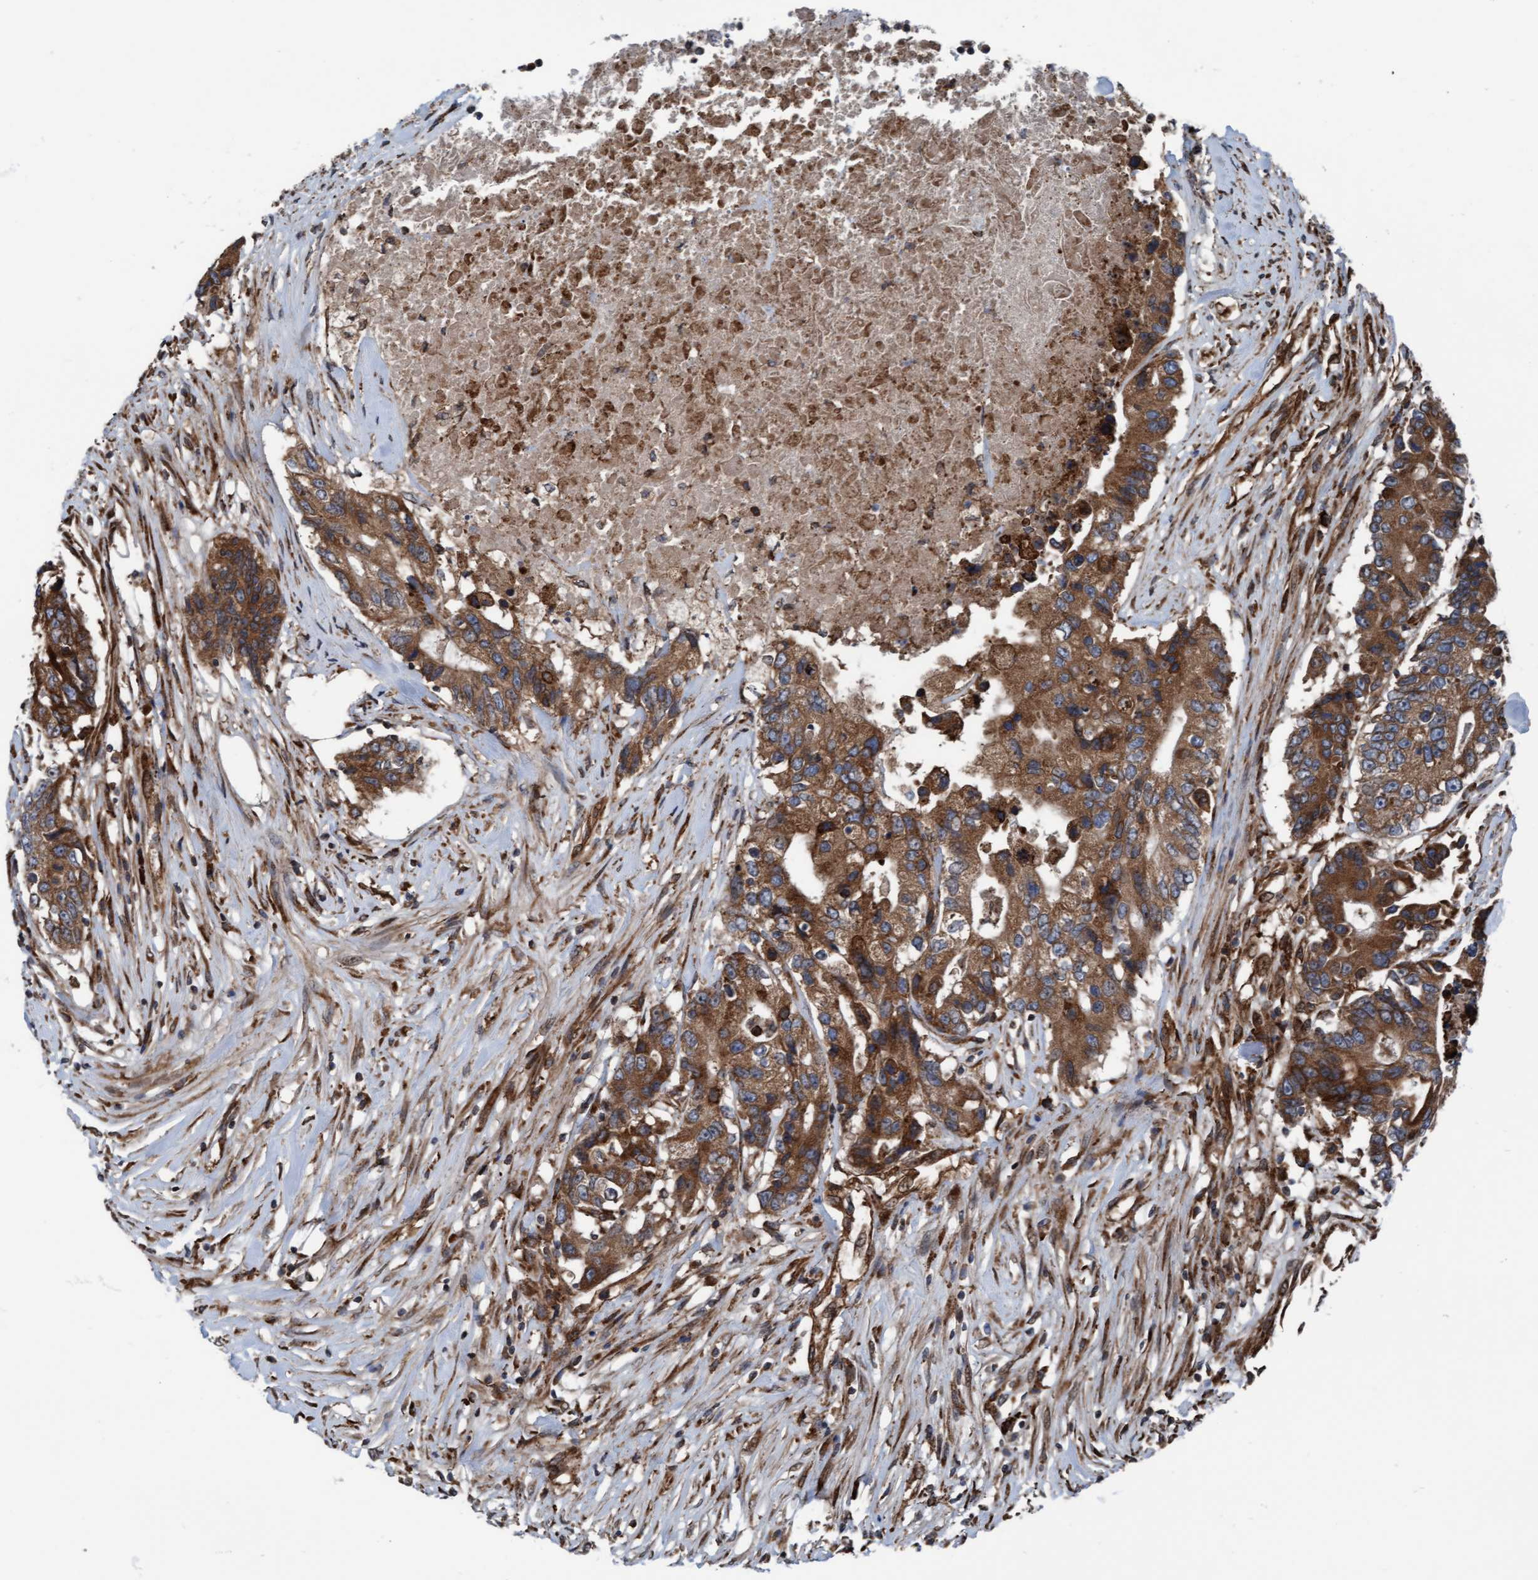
{"staining": {"intensity": "strong", "quantity": ">75%", "location": "cytoplasmic/membranous"}, "tissue": "colorectal cancer", "cell_type": "Tumor cells", "image_type": "cancer", "snomed": [{"axis": "morphology", "description": "Adenocarcinoma, NOS"}, {"axis": "topography", "description": "Colon"}], "caption": "This is an image of IHC staining of colorectal cancer (adenocarcinoma), which shows strong expression in the cytoplasmic/membranous of tumor cells.", "gene": "RAP1GAP2", "patient": {"sex": "female", "age": 77}}